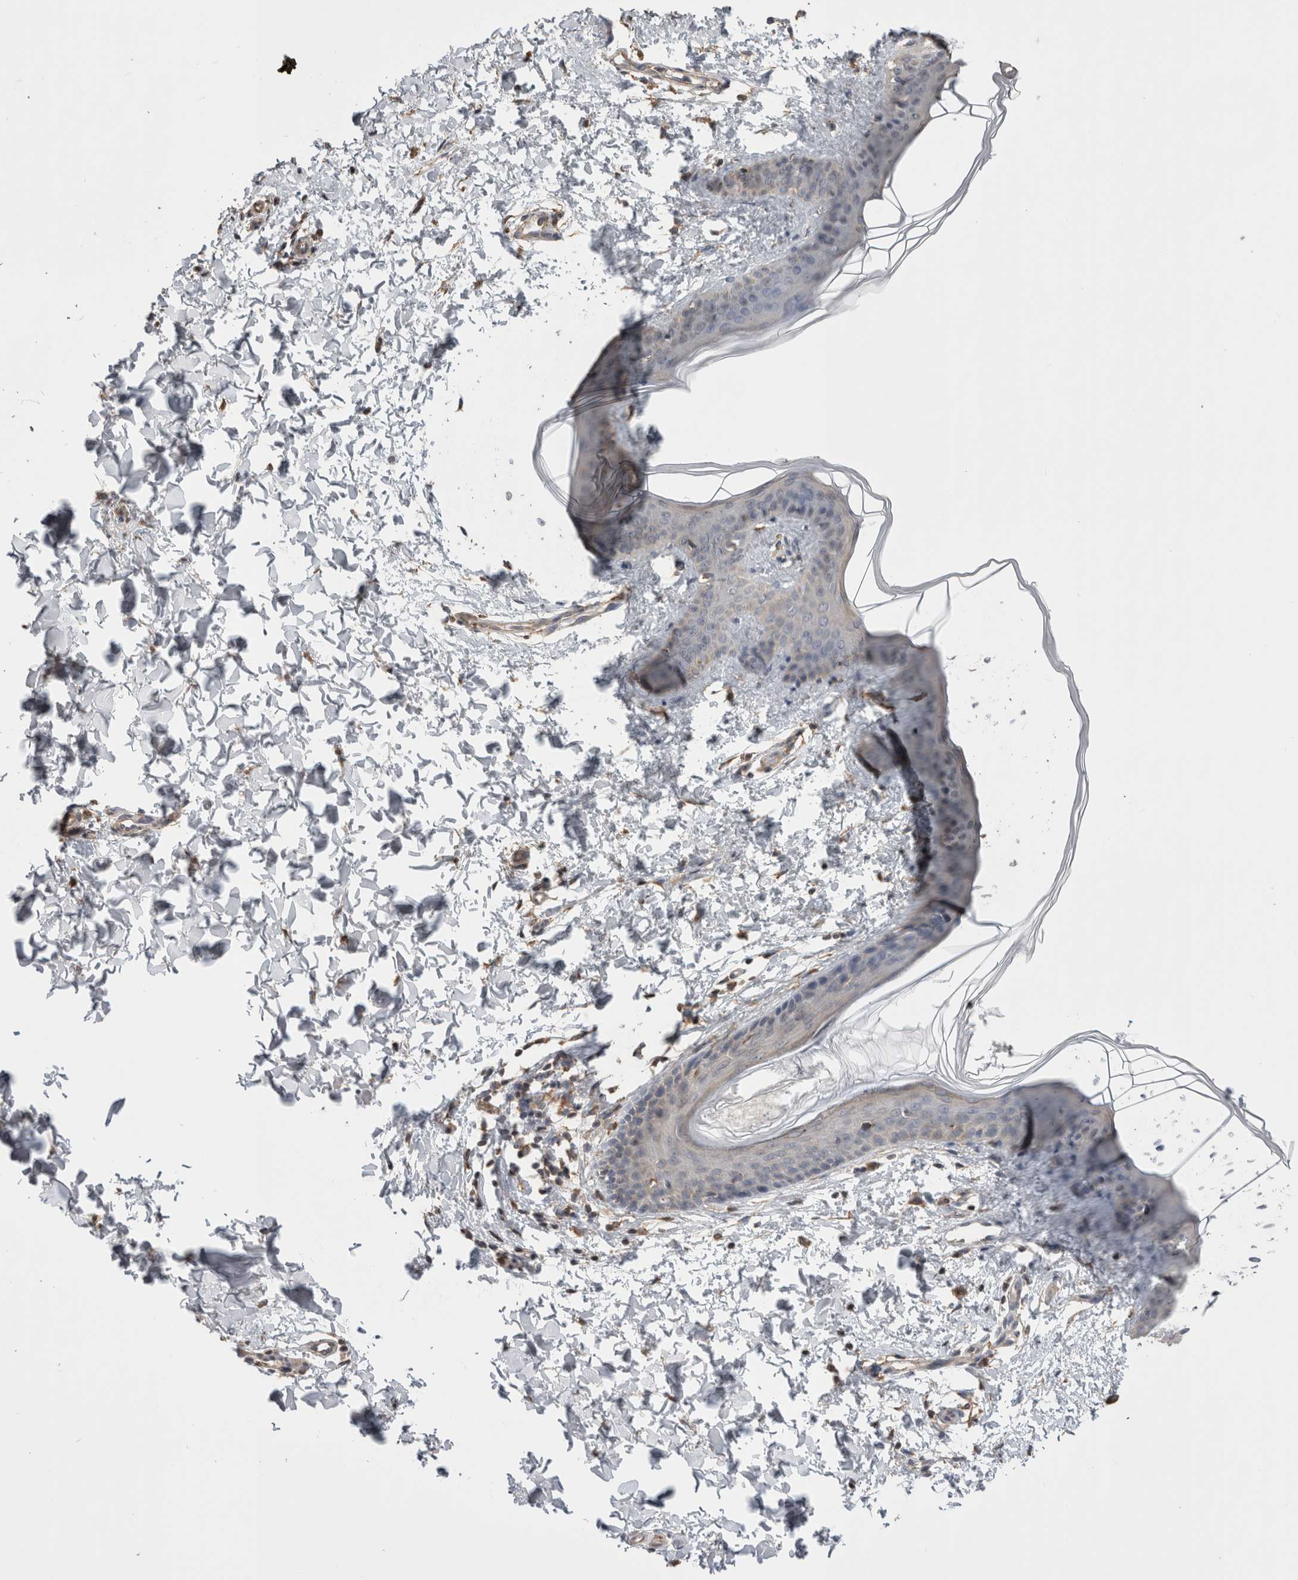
{"staining": {"intensity": "weak", "quantity": "25%-75%", "location": "cytoplasmic/membranous"}, "tissue": "skin", "cell_type": "Fibroblasts", "image_type": "normal", "snomed": [{"axis": "morphology", "description": "Normal tissue, NOS"}, {"axis": "topography", "description": "Skin"}], "caption": "This is an image of immunohistochemistry (IHC) staining of normal skin, which shows weak positivity in the cytoplasmic/membranous of fibroblasts.", "gene": "SMAP2", "patient": {"sex": "female", "age": 17}}